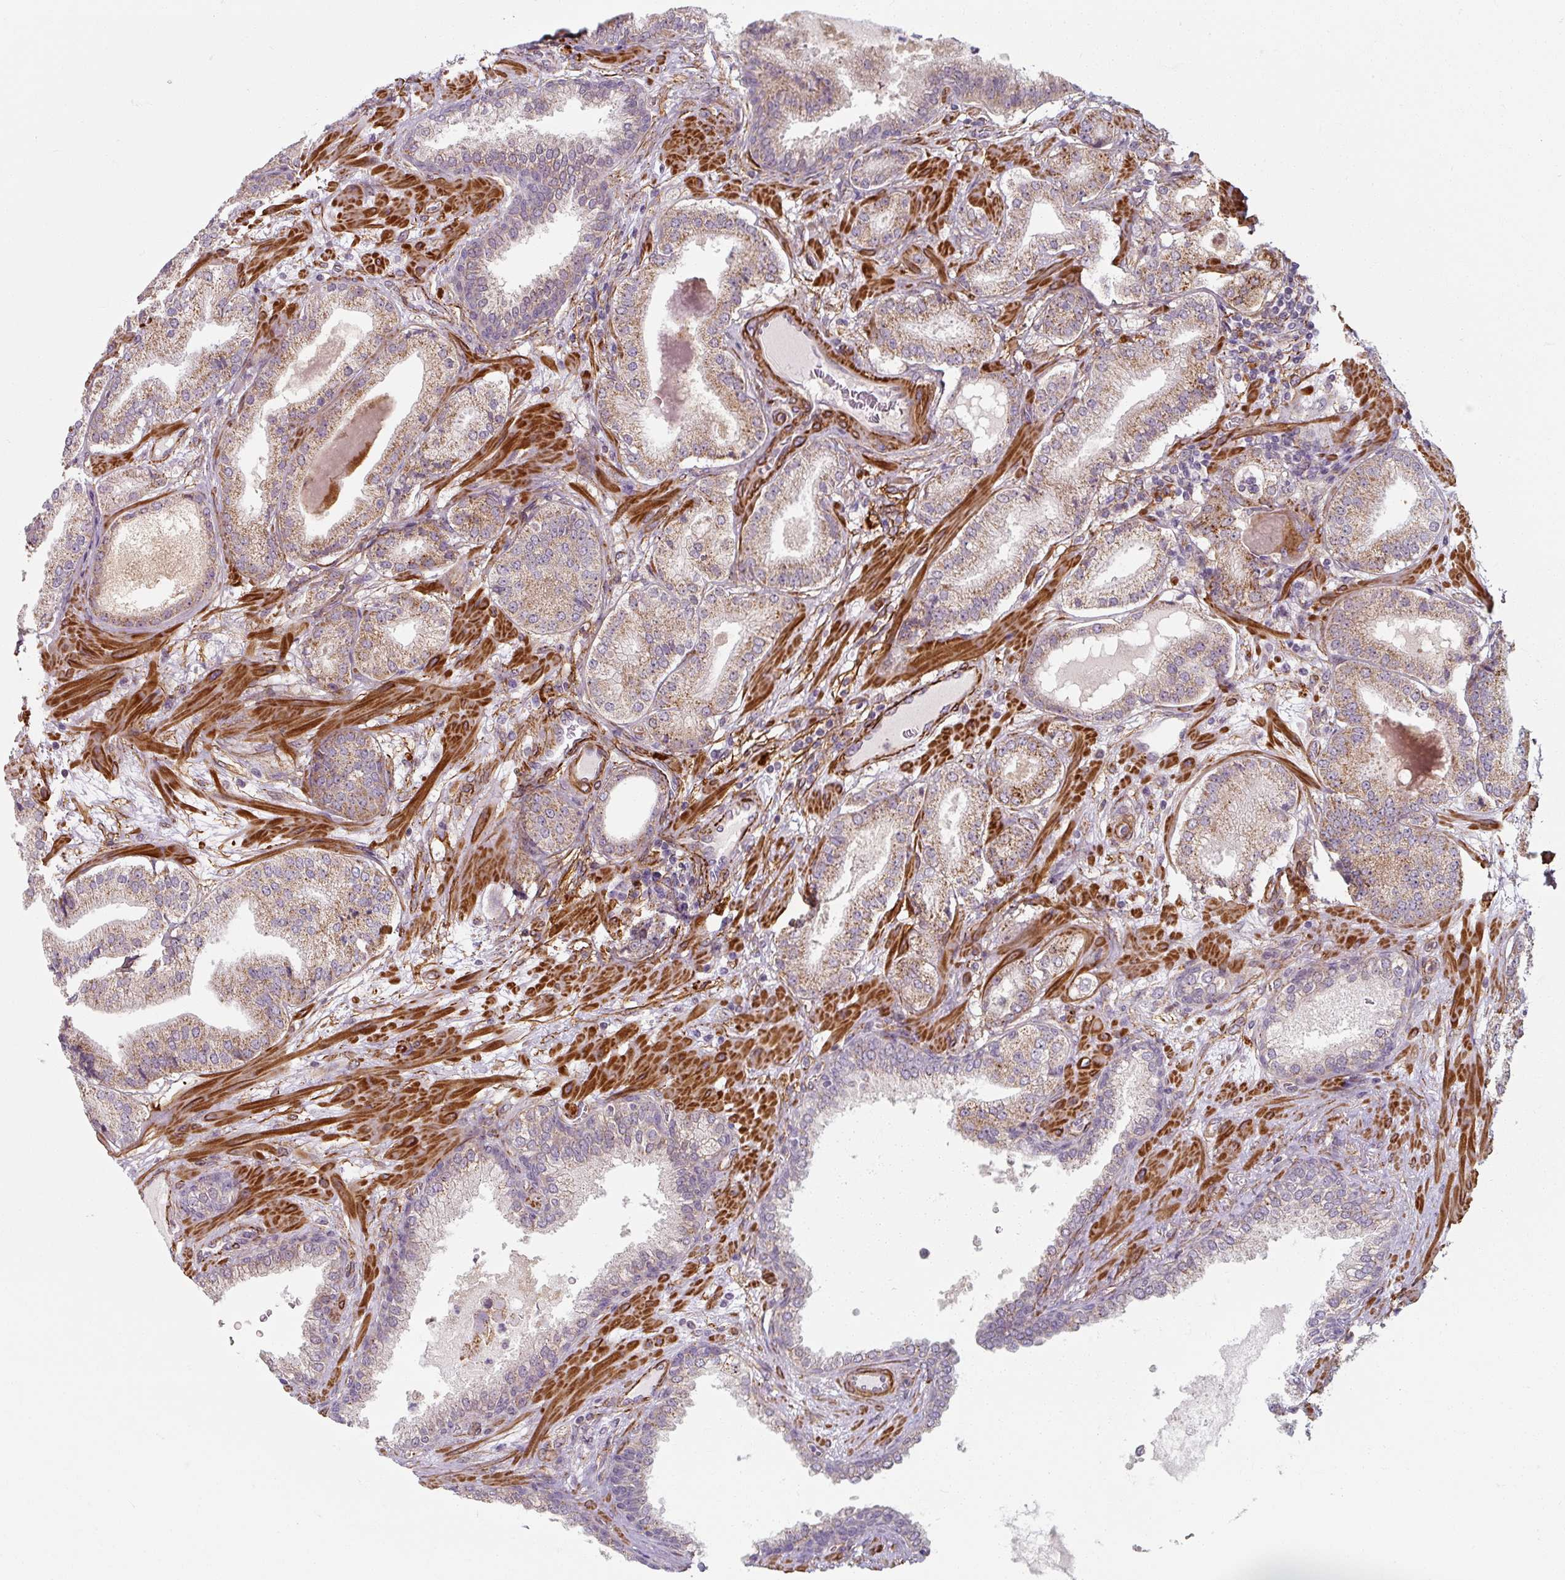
{"staining": {"intensity": "moderate", "quantity": ">75%", "location": "cytoplasmic/membranous"}, "tissue": "prostate cancer", "cell_type": "Tumor cells", "image_type": "cancer", "snomed": [{"axis": "morphology", "description": "Adenocarcinoma, High grade"}, {"axis": "topography", "description": "Prostate"}], "caption": "This micrograph demonstrates immunohistochemistry staining of prostate cancer (adenocarcinoma (high-grade)), with medium moderate cytoplasmic/membranous expression in about >75% of tumor cells.", "gene": "MRPS5", "patient": {"sex": "male", "age": 63}}